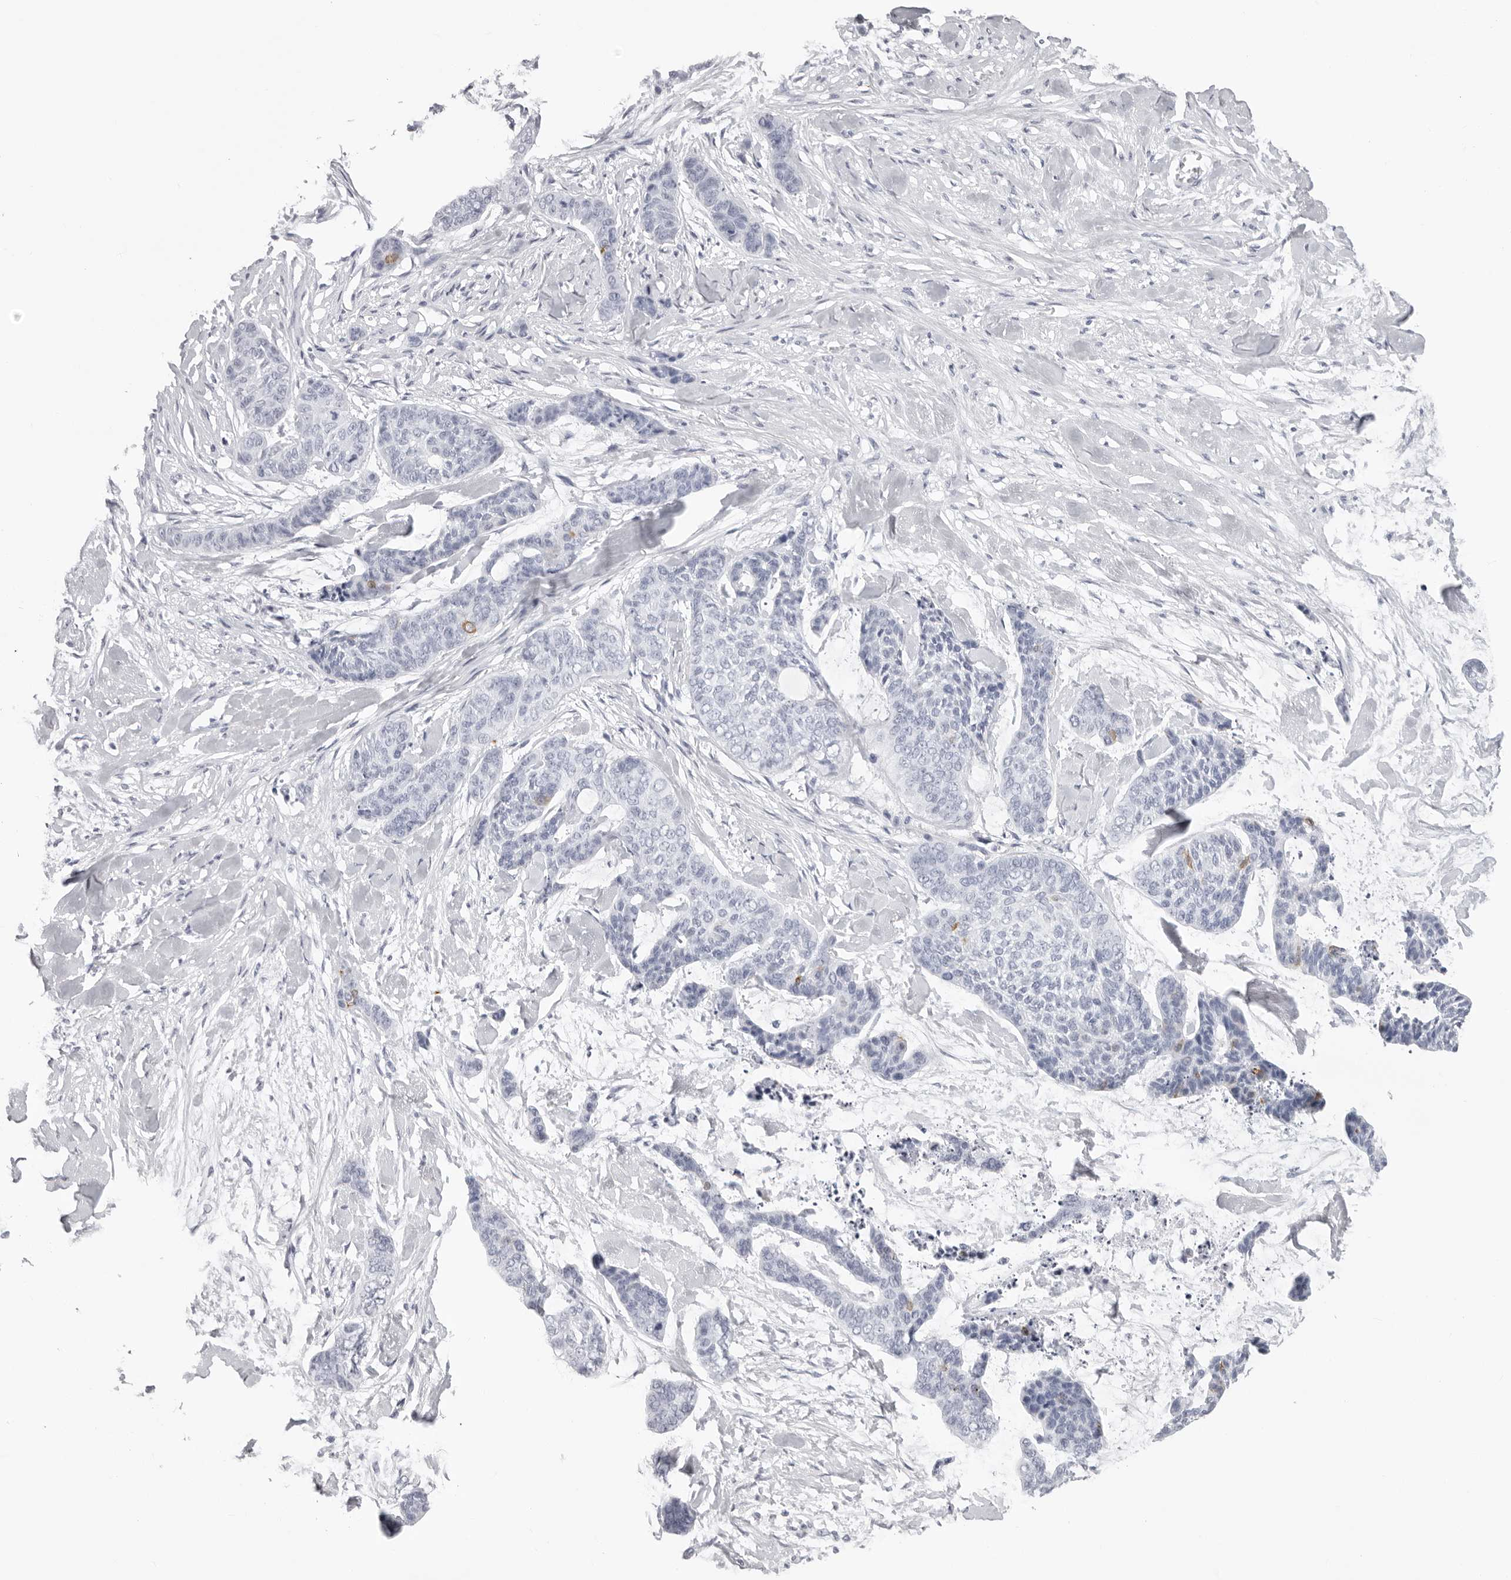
{"staining": {"intensity": "negative", "quantity": "none", "location": "none"}, "tissue": "skin cancer", "cell_type": "Tumor cells", "image_type": "cancer", "snomed": [{"axis": "morphology", "description": "Basal cell carcinoma"}, {"axis": "topography", "description": "Skin"}], "caption": "This is an IHC histopathology image of basal cell carcinoma (skin). There is no staining in tumor cells.", "gene": "KLK9", "patient": {"sex": "female", "age": 64}}